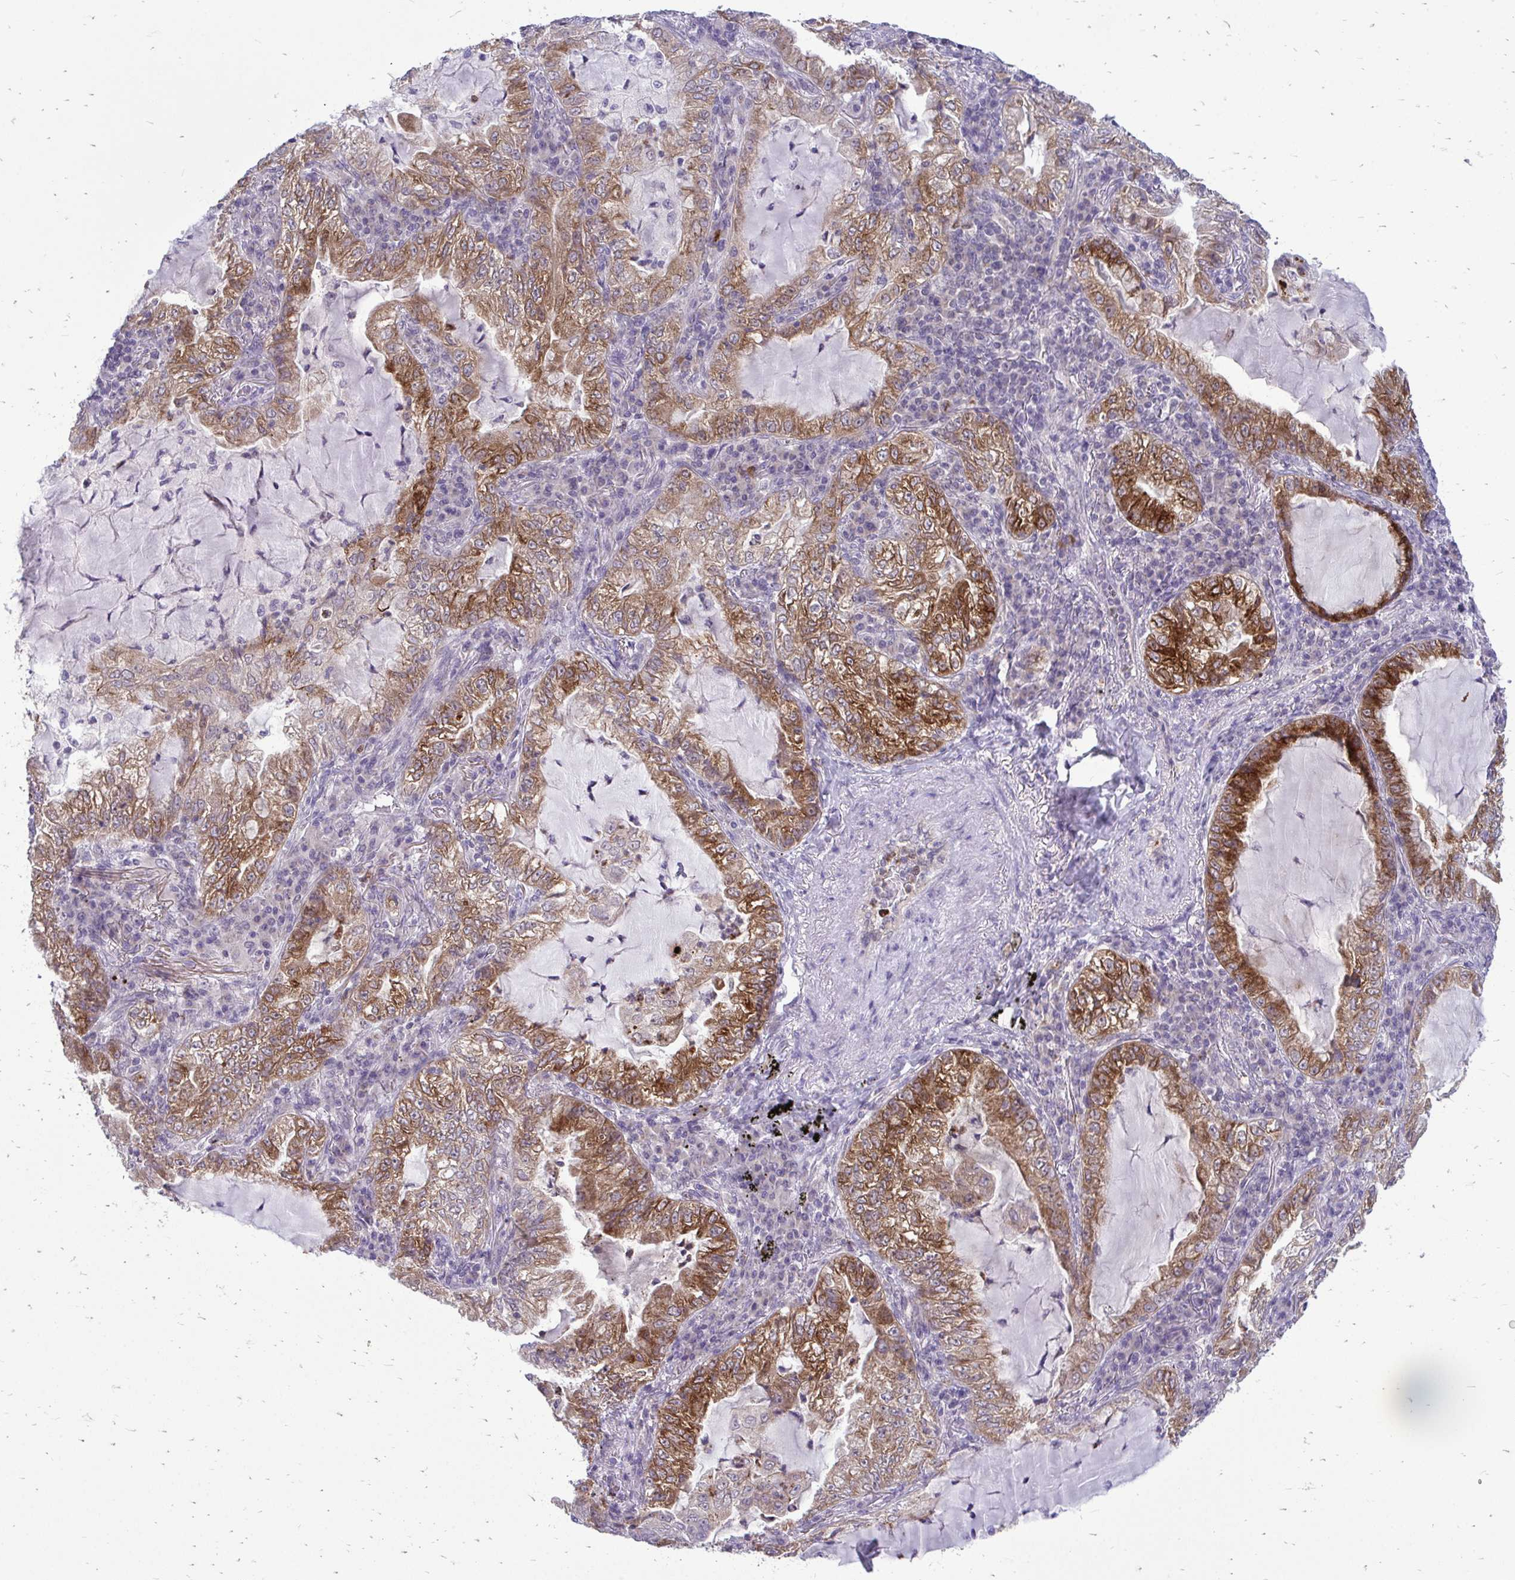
{"staining": {"intensity": "strong", "quantity": ">75%", "location": "cytoplasmic/membranous"}, "tissue": "lung cancer", "cell_type": "Tumor cells", "image_type": "cancer", "snomed": [{"axis": "morphology", "description": "Adenocarcinoma, NOS"}, {"axis": "topography", "description": "Lung"}], "caption": "DAB (3,3'-diaminobenzidine) immunohistochemical staining of lung cancer (adenocarcinoma) exhibits strong cytoplasmic/membranous protein expression in approximately >75% of tumor cells.", "gene": "ACSL5", "patient": {"sex": "female", "age": 73}}